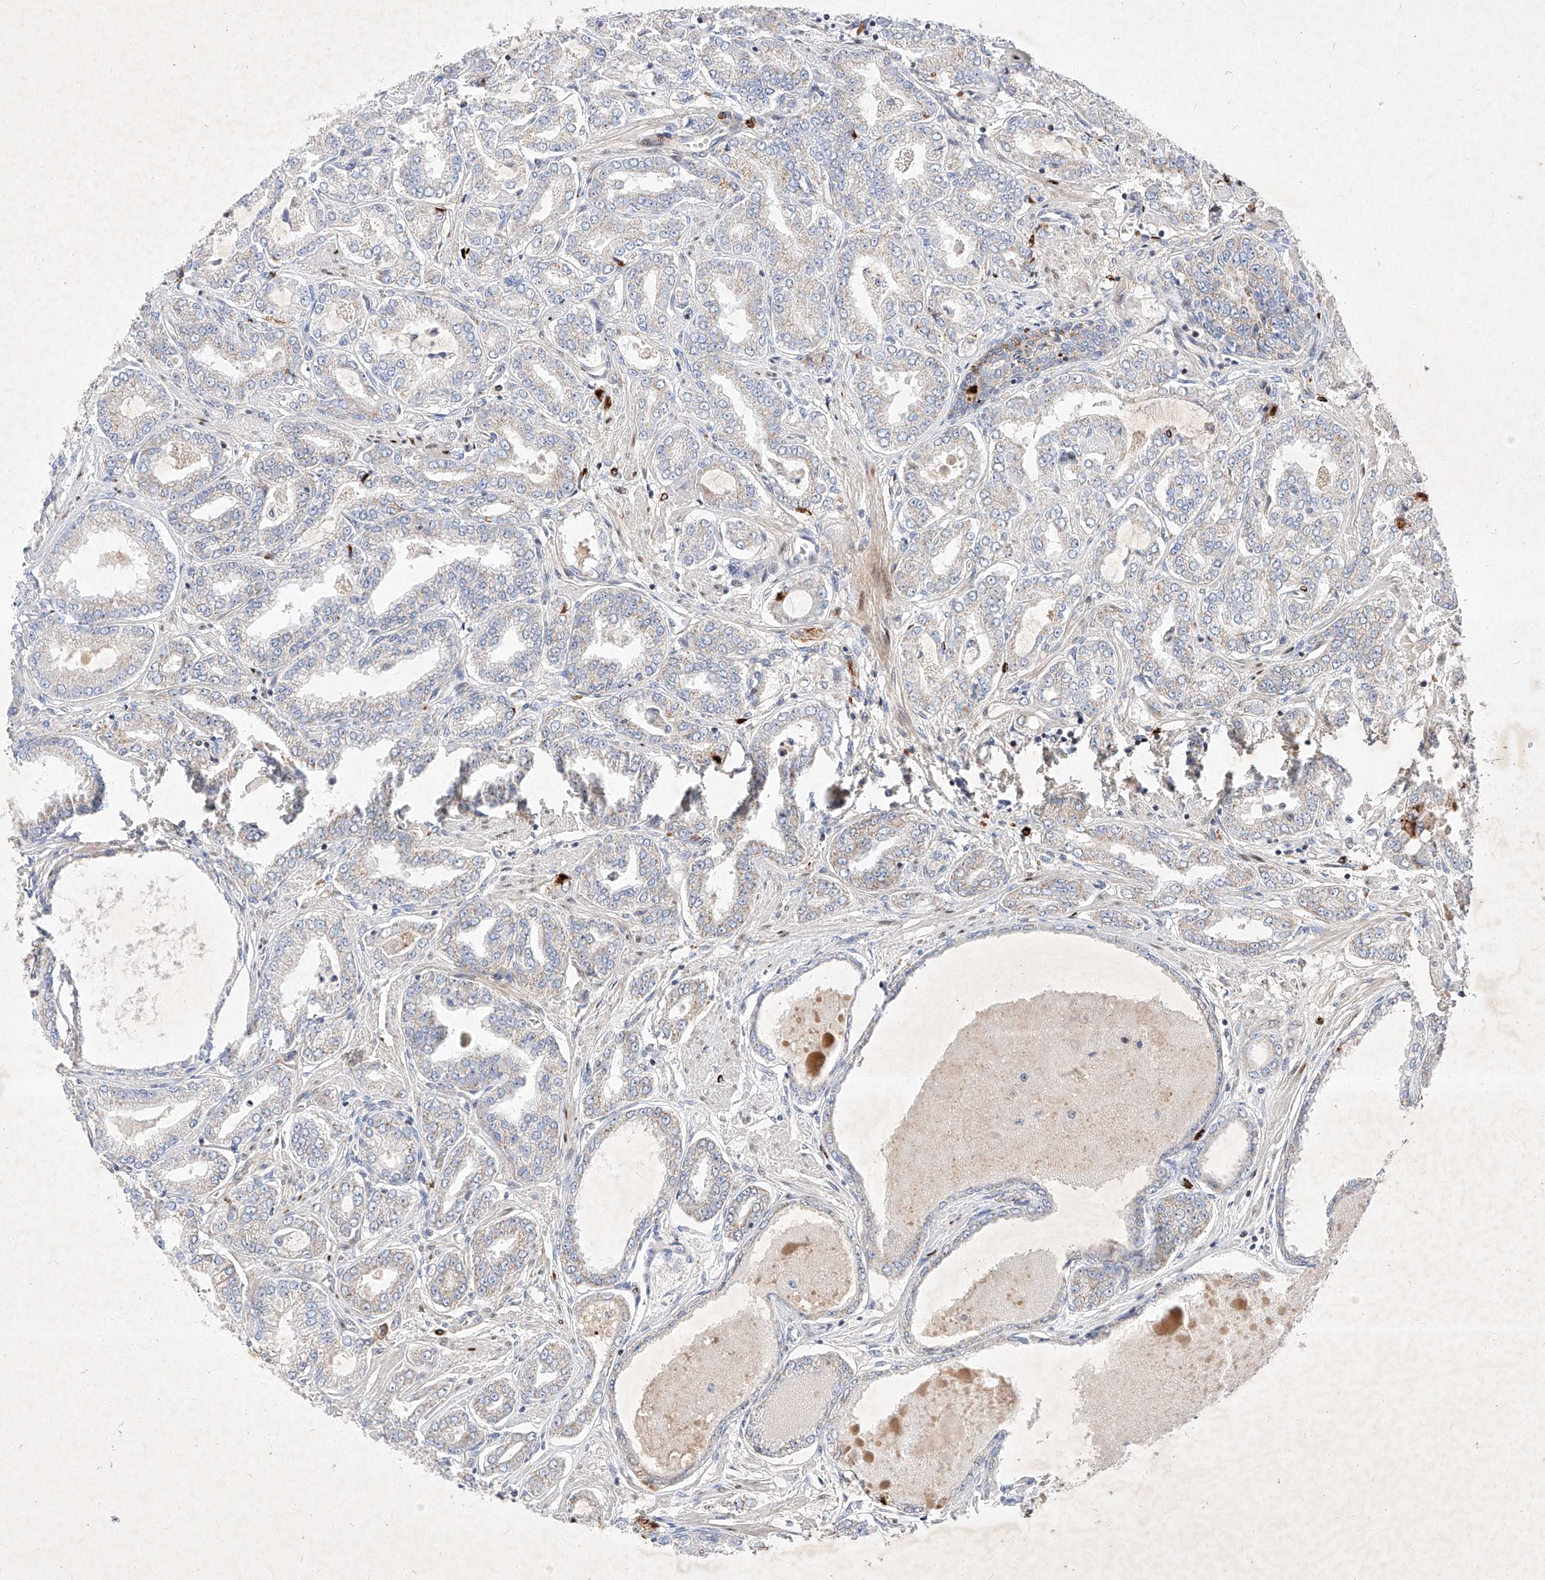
{"staining": {"intensity": "weak", "quantity": "<25%", "location": "cytoplasmic/membranous"}, "tissue": "prostate cancer", "cell_type": "Tumor cells", "image_type": "cancer", "snomed": [{"axis": "morphology", "description": "Adenocarcinoma, Low grade"}, {"axis": "topography", "description": "Prostate"}], "caption": "Tumor cells are negative for protein expression in human prostate adenocarcinoma (low-grade).", "gene": "OSGEPL1", "patient": {"sex": "male", "age": 63}}